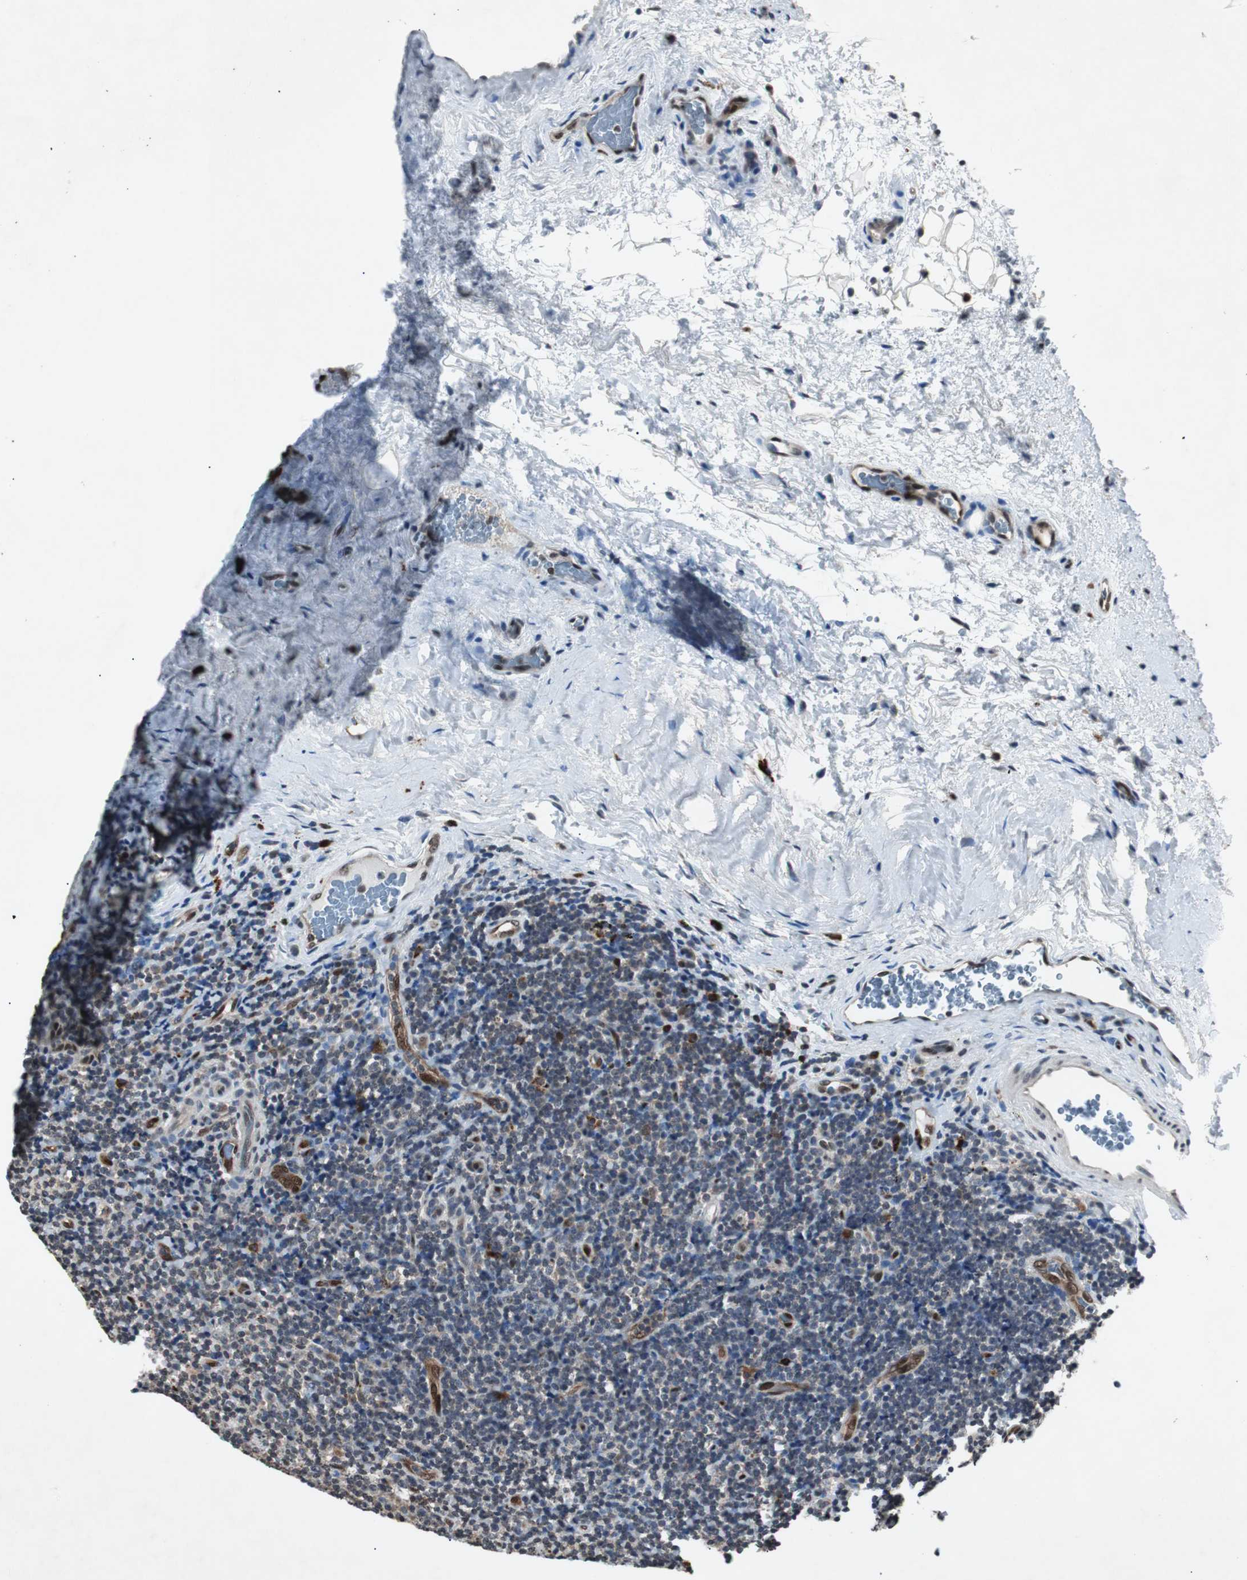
{"staining": {"intensity": "negative", "quantity": "none", "location": "none"}, "tissue": "lymphoma", "cell_type": "Tumor cells", "image_type": "cancer", "snomed": [{"axis": "morphology", "description": "Malignant lymphoma, non-Hodgkin's type, High grade"}, {"axis": "topography", "description": "Tonsil"}], "caption": "Tumor cells are negative for protein expression in human lymphoma. (DAB (3,3'-diaminobenzidine) immunohistochemistry visualized using brightfield microscopy, high magnification).", "gene": "SMAD1", "patient": {"sex": "female", "age": 36}}